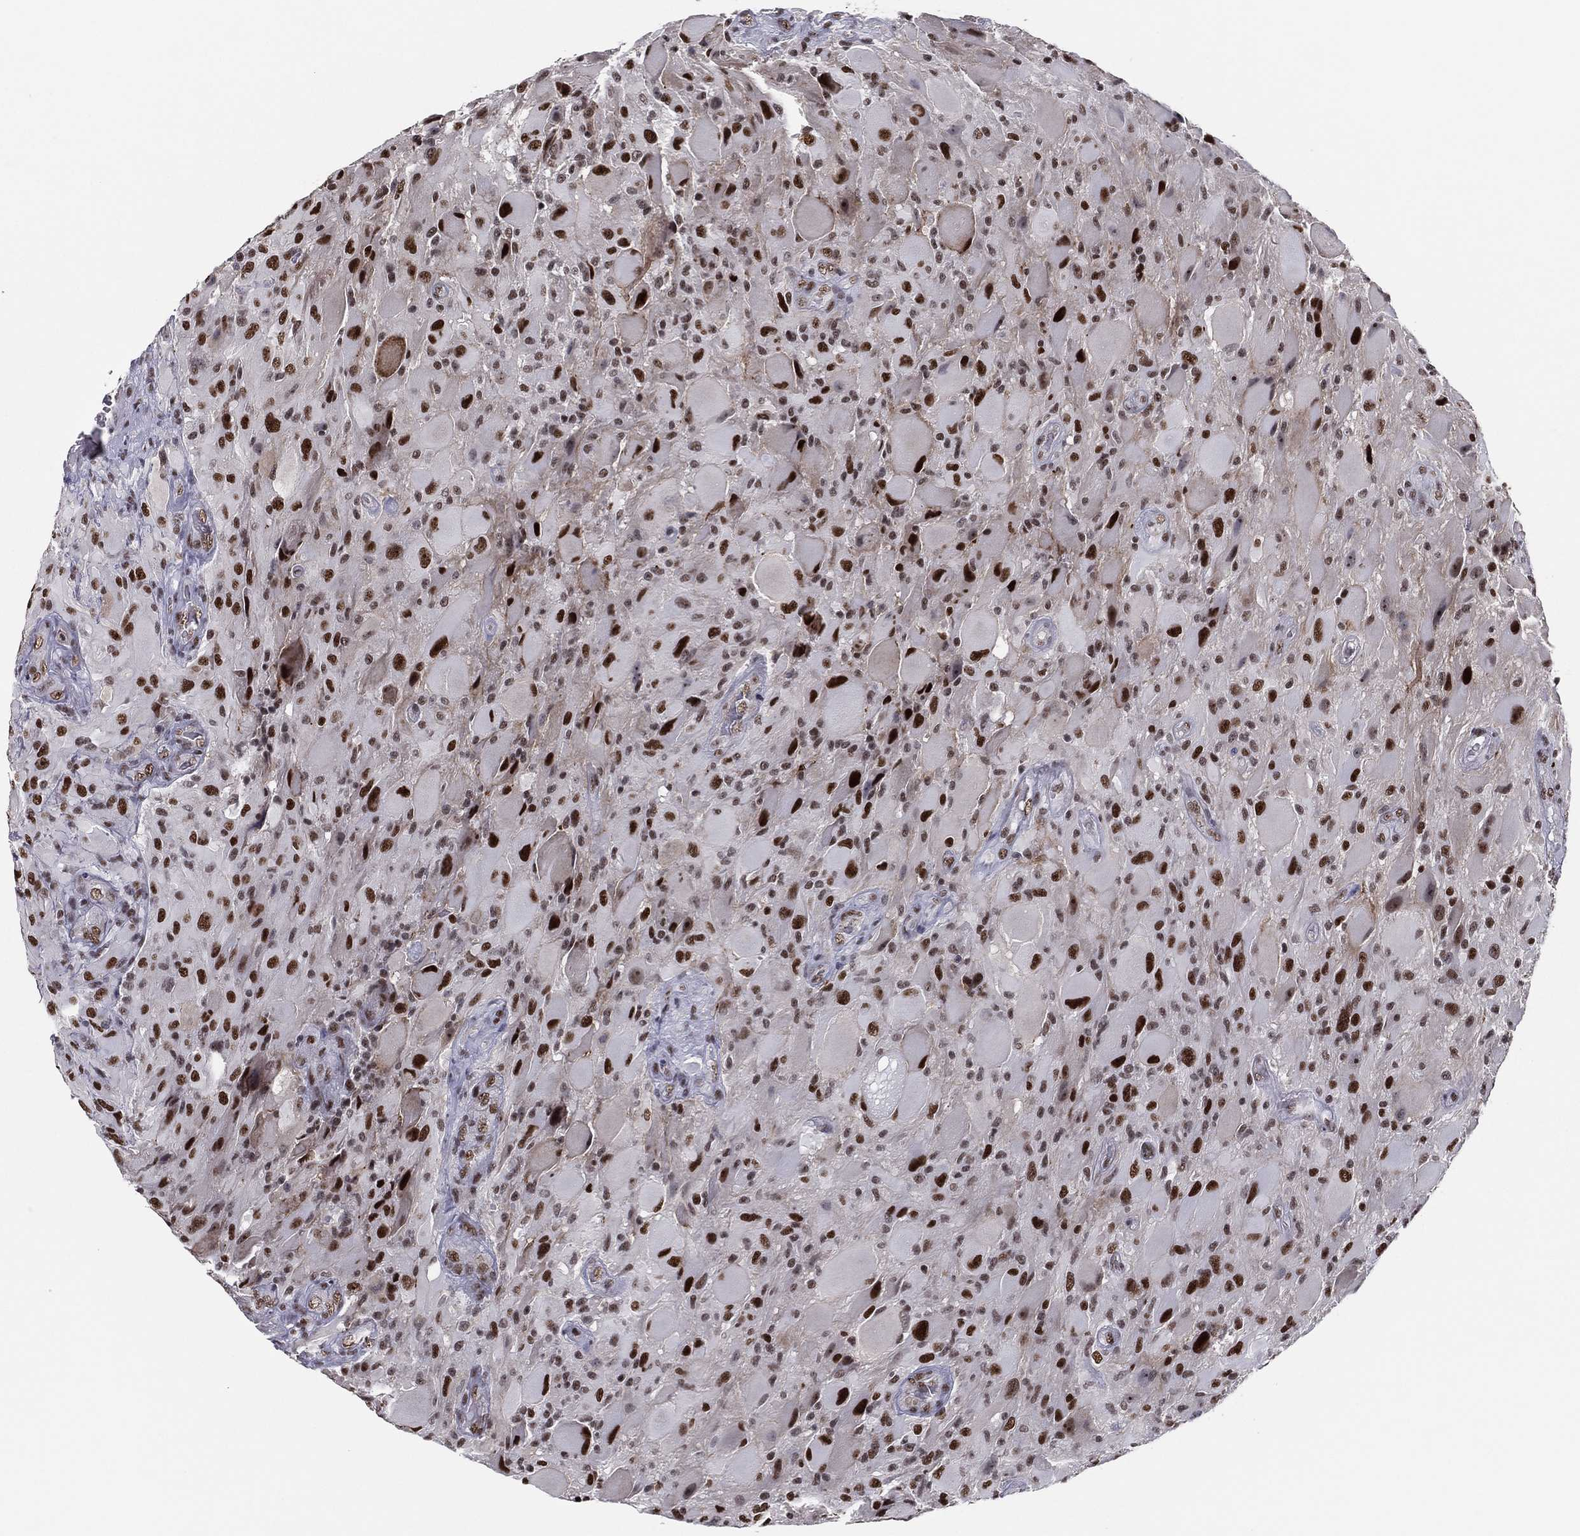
{"staining": {"intensity": "strong", "quantity": "25%-75%", "location": "nuclear"}, "tissue": "glioma", "cell_type": "Tumor cells", "image_type": "cancer", "snomed": [{"axis": "morphology", "description": "Glioma, malignant, High grade"}, {"axis": "topography", "description": "Cerebral cortex"}], "caption": "A brown stain highlights strong nuclear expression of a protein in glioma tumor cells.", "gene": "GPALPP1", "patient": {"sex": "male", "age": 35}}